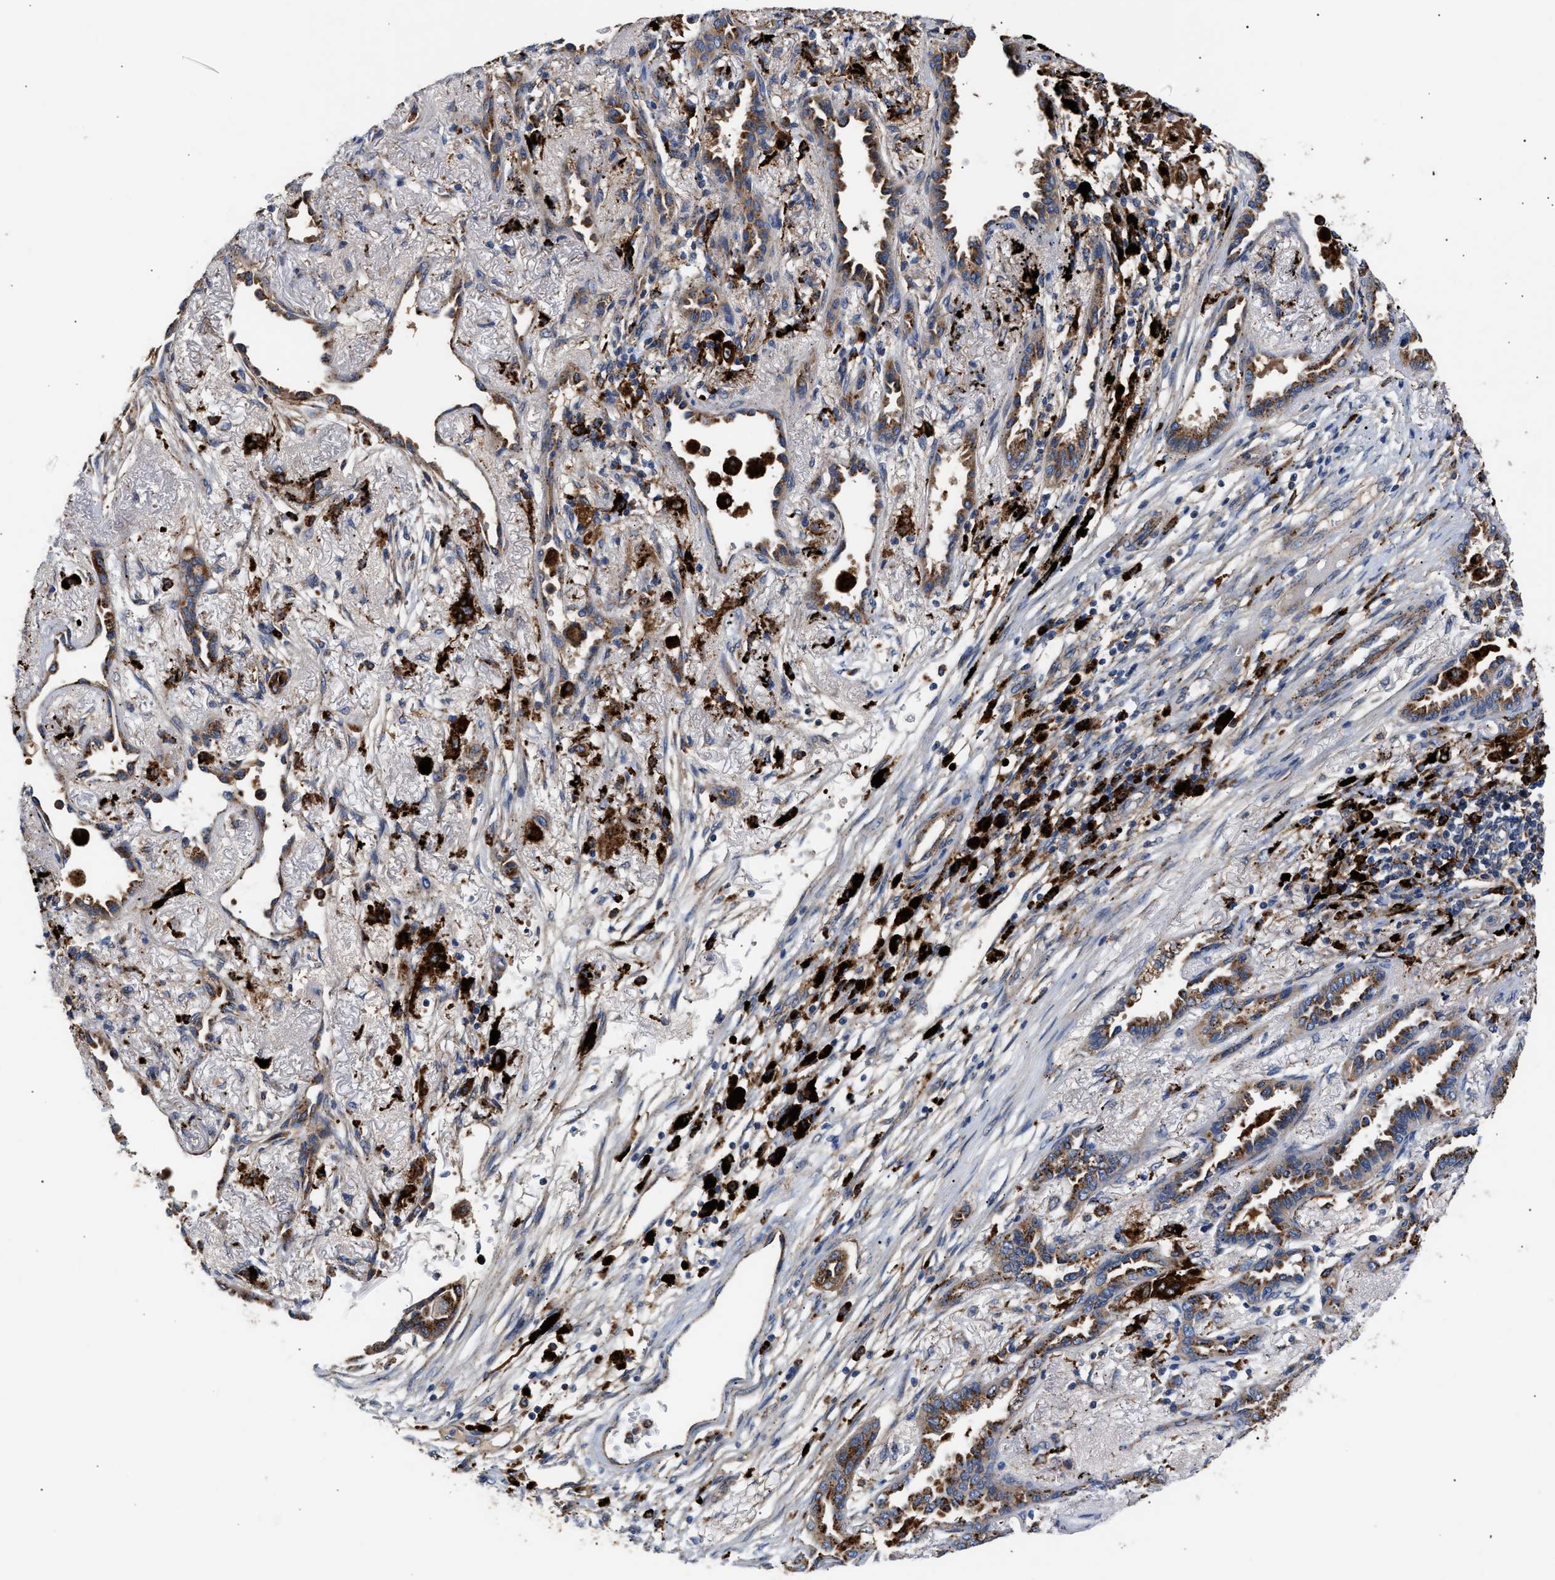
{"staining": {"intensity": "strong", "quantity": ">75%", "location": "cytoplasmic/membranous"}, "tissue": "lung cancer", "cell_type": "Tumor cells", "image_type": "cancer", "snomed": [{"axis": "morphology", "description": "Adenocarcinoma, NOS"}, {"axis": "topography", "description": "Lung"}], "caption": "Human adenocarcinoma (lung) stained with a protein marker displays strong staining in tumor cells.", "gene": "CCDC146", "patient": {"sex": "male", "age": 59}}